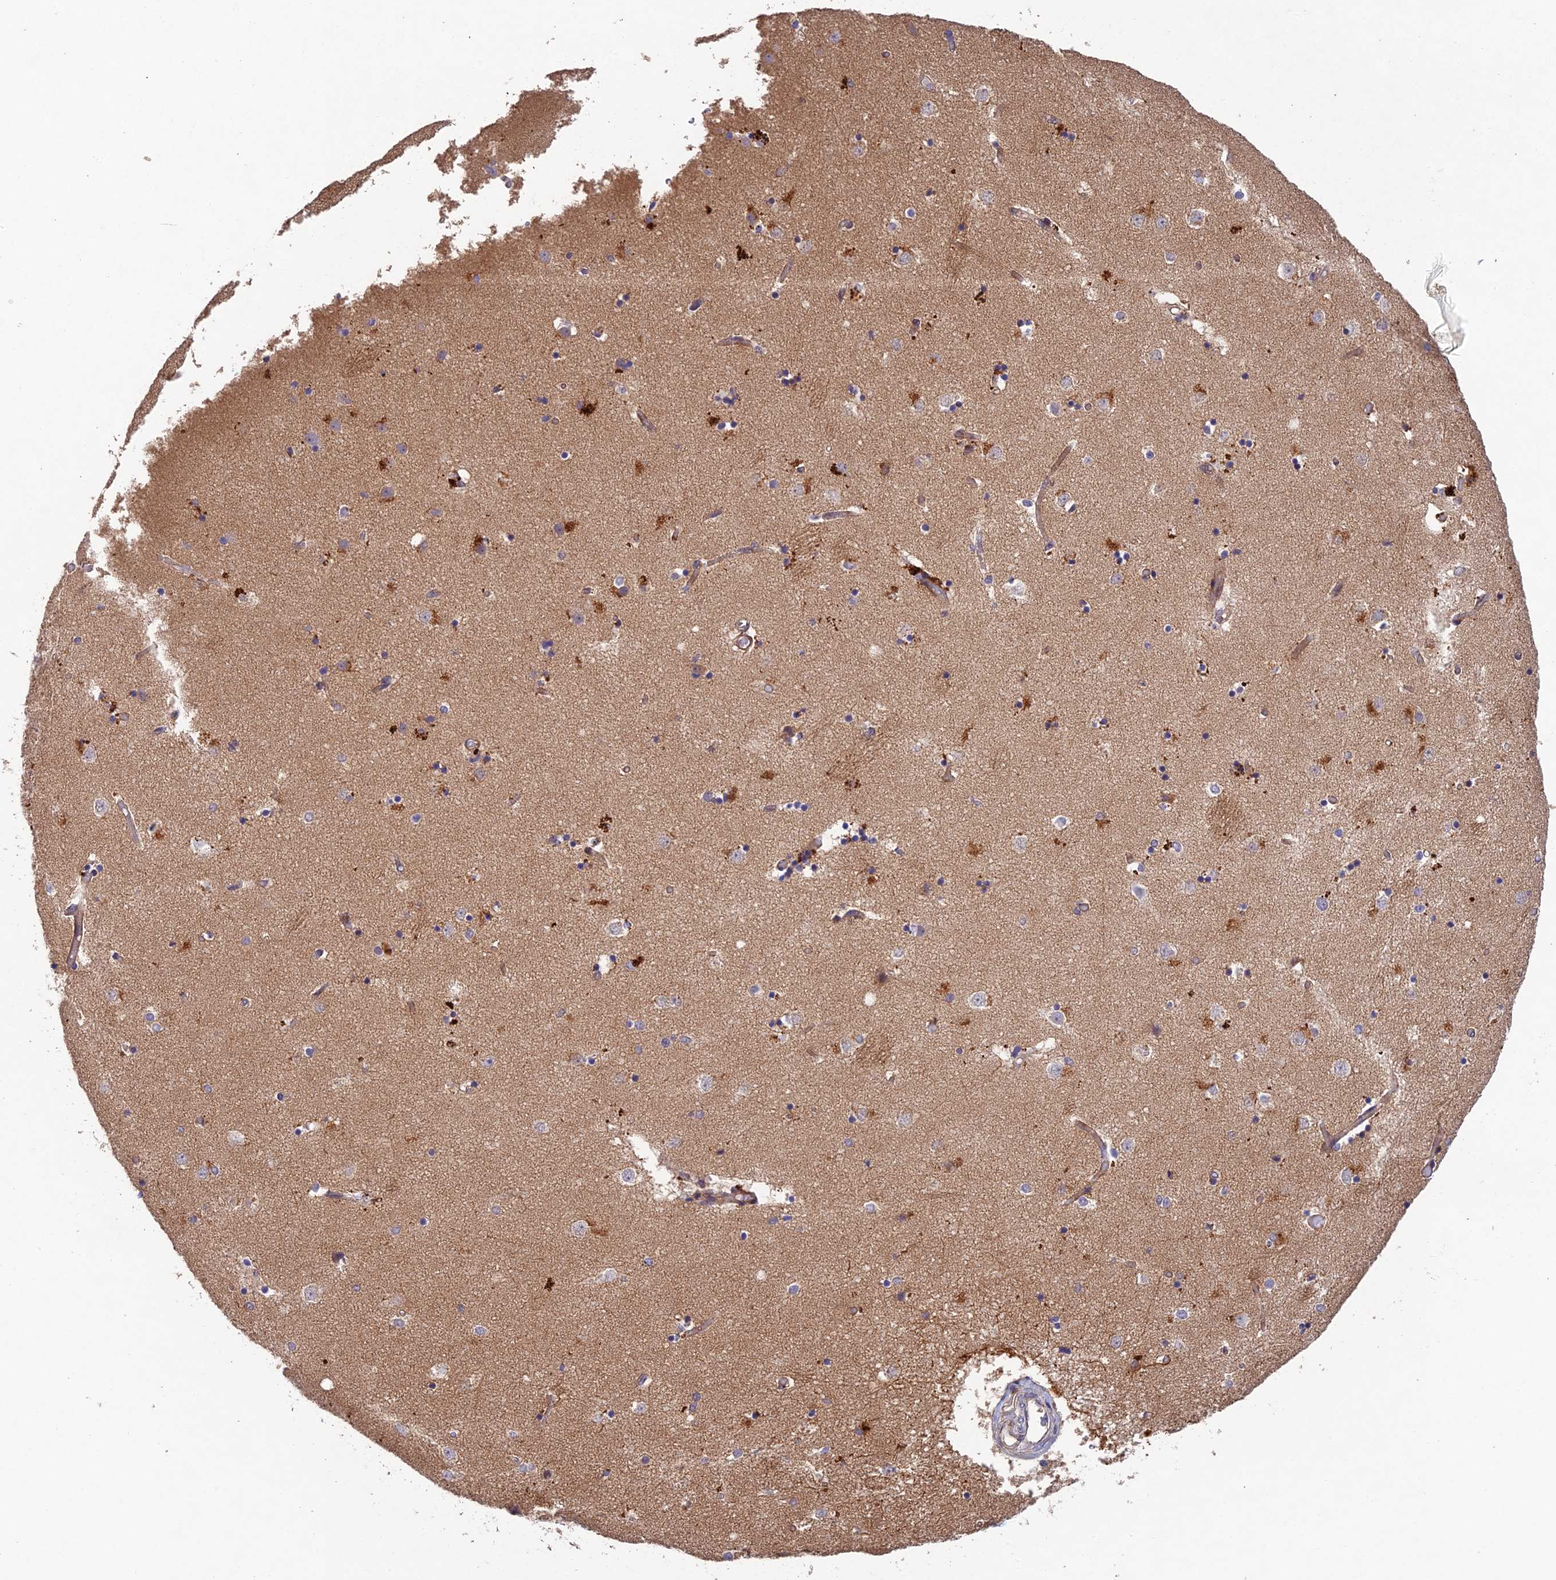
{"staining": {"intensity": "weak", "quantity": "<25%", "location": "cytoplasmic/membranous"}, "tissue": "caudate", "cell_type": "Glial cells", "image_type": "normal", "snomed": [{"axis": "morphology", "description": "Normal tissue, NOS"}, {"axis": "topography", "description": "Lateral ventricle wall"}], "caption": "Glial cells show no significant positivity in unremarkable caudate. (Stains: DAB (3,3'-diaminobenzidine) immunohistochemistry (IHC) with hematoxylin counter stain, Microscopy: brightfield microscopy at high magnification).", "gene": "NSMCE1", "patient": {"sex": "female", "age": 52}}